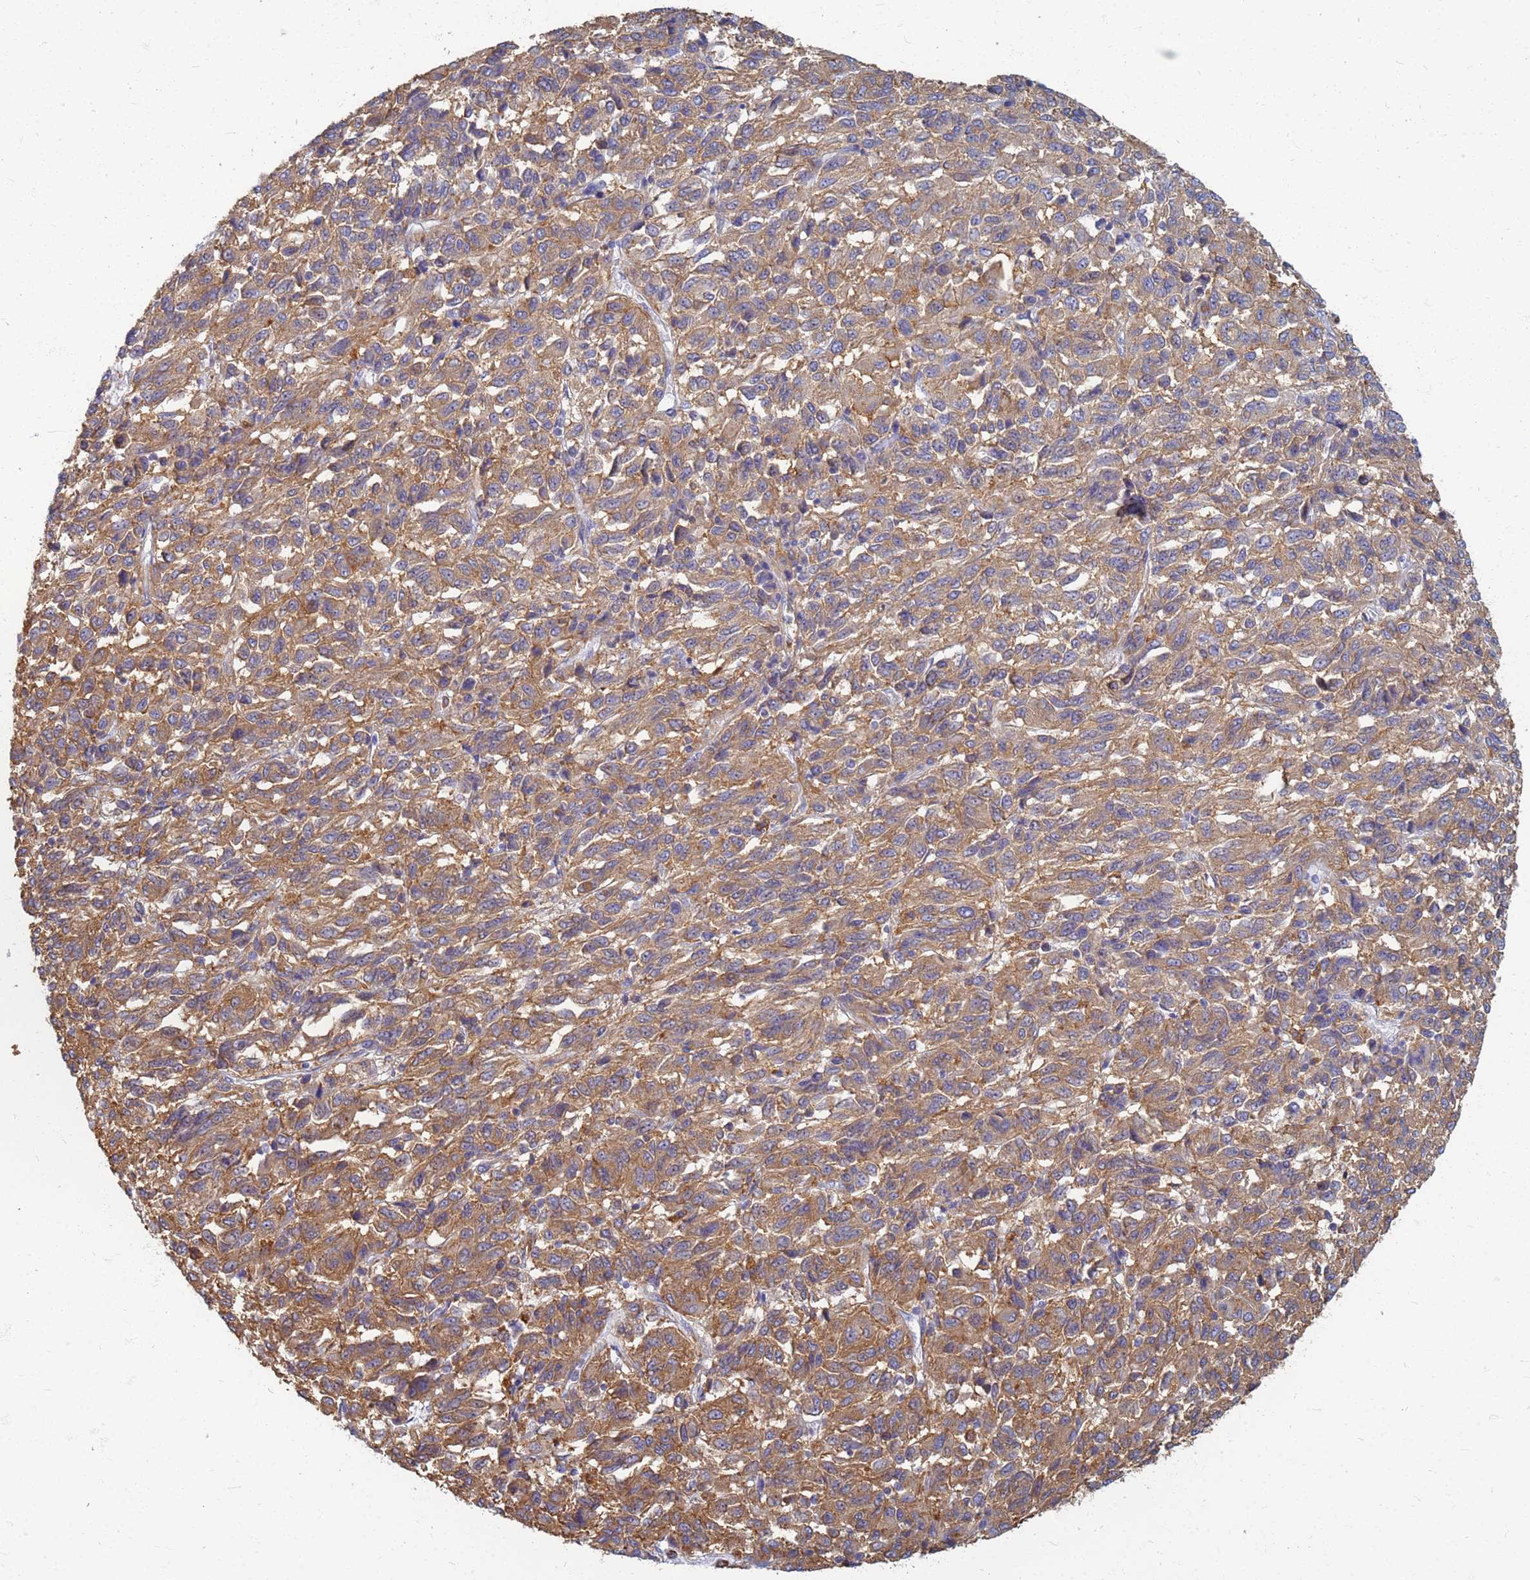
{"staining": {"intensity": "moderate", "quantity": ">75%", "location": "cytoplasmic/membranous"}, "tissue": "melanoma", "cell_type": "Tumor cells", "image_type": "cancer", "snomed": [{"axis": "morphology", "description": "Malignant melanoma, Metastatic site"}, {"axis": "topography", "description": "Lung"}], "caption": "Immunohistochemical staining of human malignant melanoma (metastatic site) displays medium levels of moderate cytoplasmic/membranous expression in about >75% of tumor cells. The staining is performed using DAB (3,3'-diaminobenzidine) brown chromogen to label protein expression. The nuclei are counter-stained blue using hematoxylin.", "gene": "ATP6V1E1", "patient": {"sex": "male", "age": 64}}